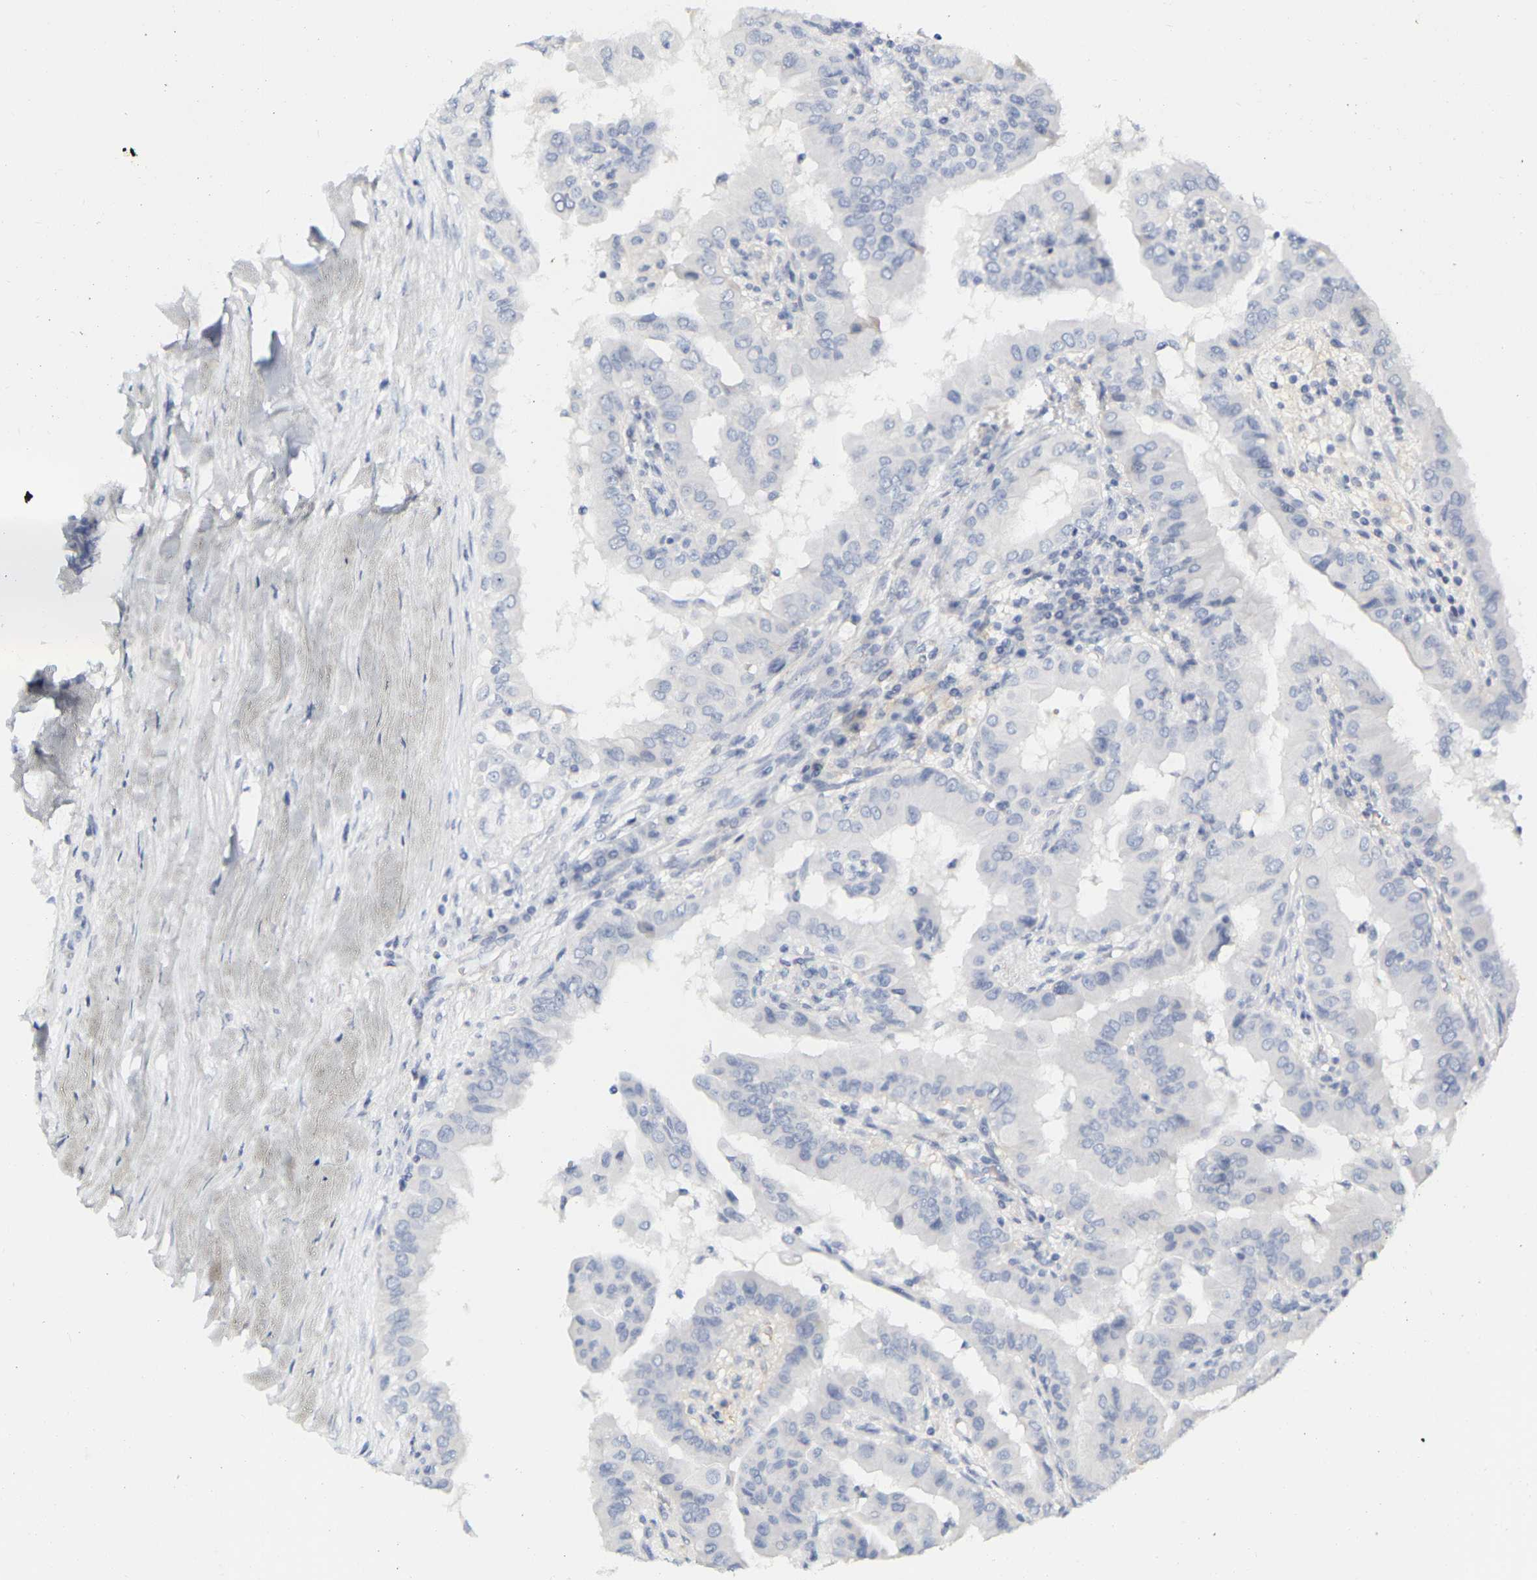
{"staining": {"intensity": "negative", "quantity": "none", "location": "none"}, "tissue": "thyroid cancer", "cell_type": "Tumor cells", "image_type": "cancer", "snomed": [{"axis": "morphology", "description": "Papillary adenocarcinoma, NOS"}, {"axis": "topography", "description": "Thyroid gland"}], "caption": "An immunohistochemistry image of thyroid cancer (papillary adenocarcinoma) is shown. There is no staining in tumor cells of thyroid cancer (papillary adenocarcinoma).", "gene": "GNAS", "patient": {"sex": "male", "age": 33}}